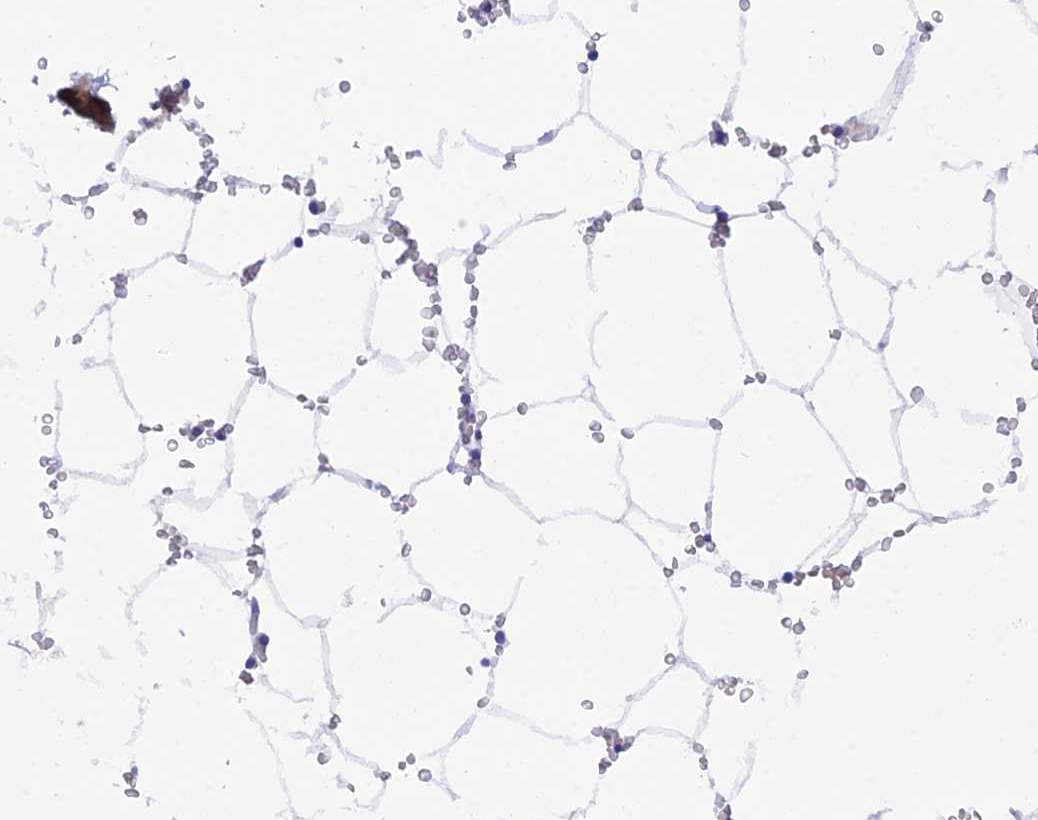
{"staining": {"intensity": "negative", "quantity": "none", "location": "none"}, "tissue": "bone marrow", "cell_type": "Hematopoietic cells", "image_type": "normal", "snomed": [{"axis": "morphology", "description": "Normal tissue, NOS"}, {"axis": "topography", "description": "Bone marrow"}], "caption": "Immunohistochemical staining of benign human bone marrow shows no significant staining in hematopoietic cells.", "gene": "REG1A", "patient": {"sex": "male", "age": 70}}